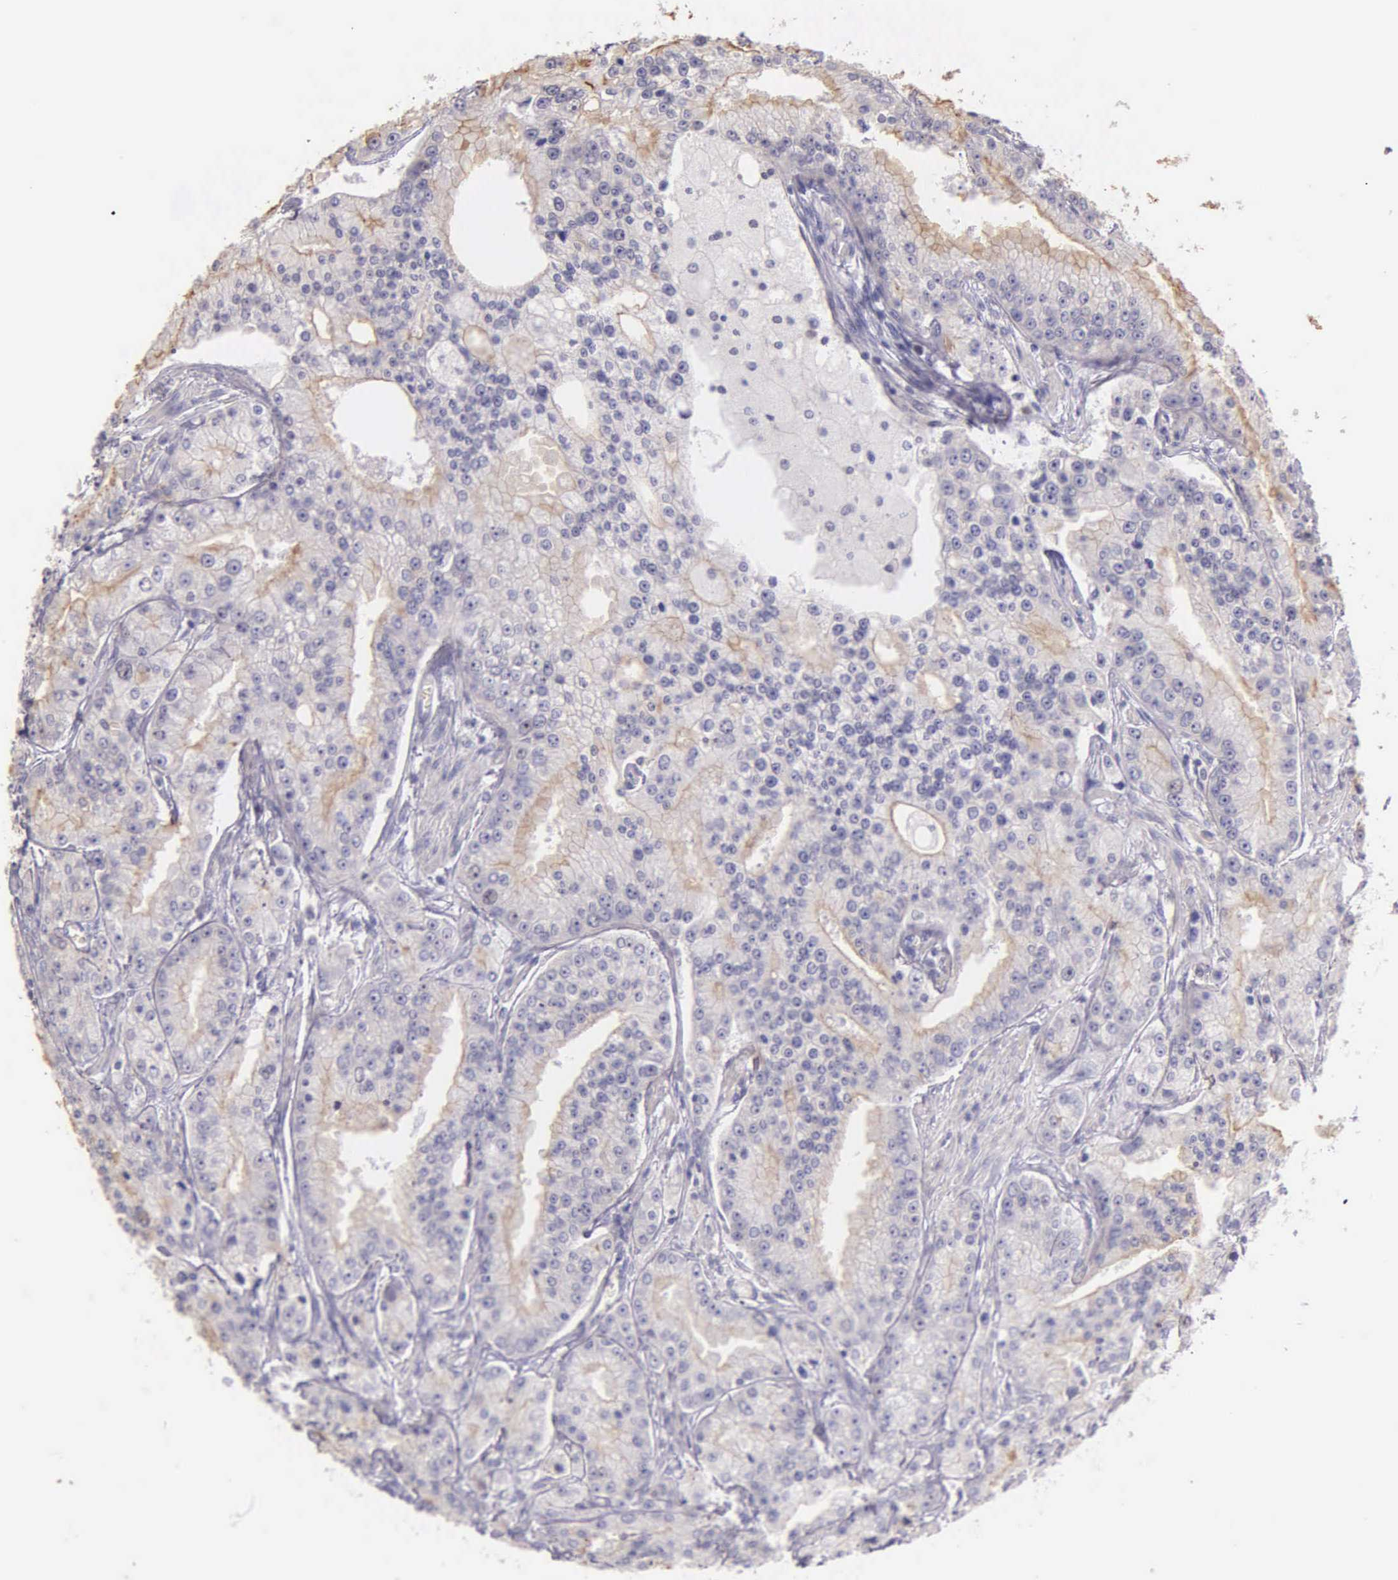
{"staining": {"intensity": "negative", "quantity": "none", "location": "none"}, "tissue": "prostate cancer", "cell_type": "Tumor cells", "image_type": "cancer", "snomed": [{"axis": "morphology", "description": "Adenocarcinoma, Medium grade"}, {"axis": "topography", "description": "Prostate"}], "caption": "The photomicrograph reveals no staining of tumor cells in prostate cancer (adenocarcinoma (medium-grade)). (Brightfield microscopy of DAB IHC at high magnification).", "gene": "MCM5", "patient": {"sex": "male", "age": 72}}